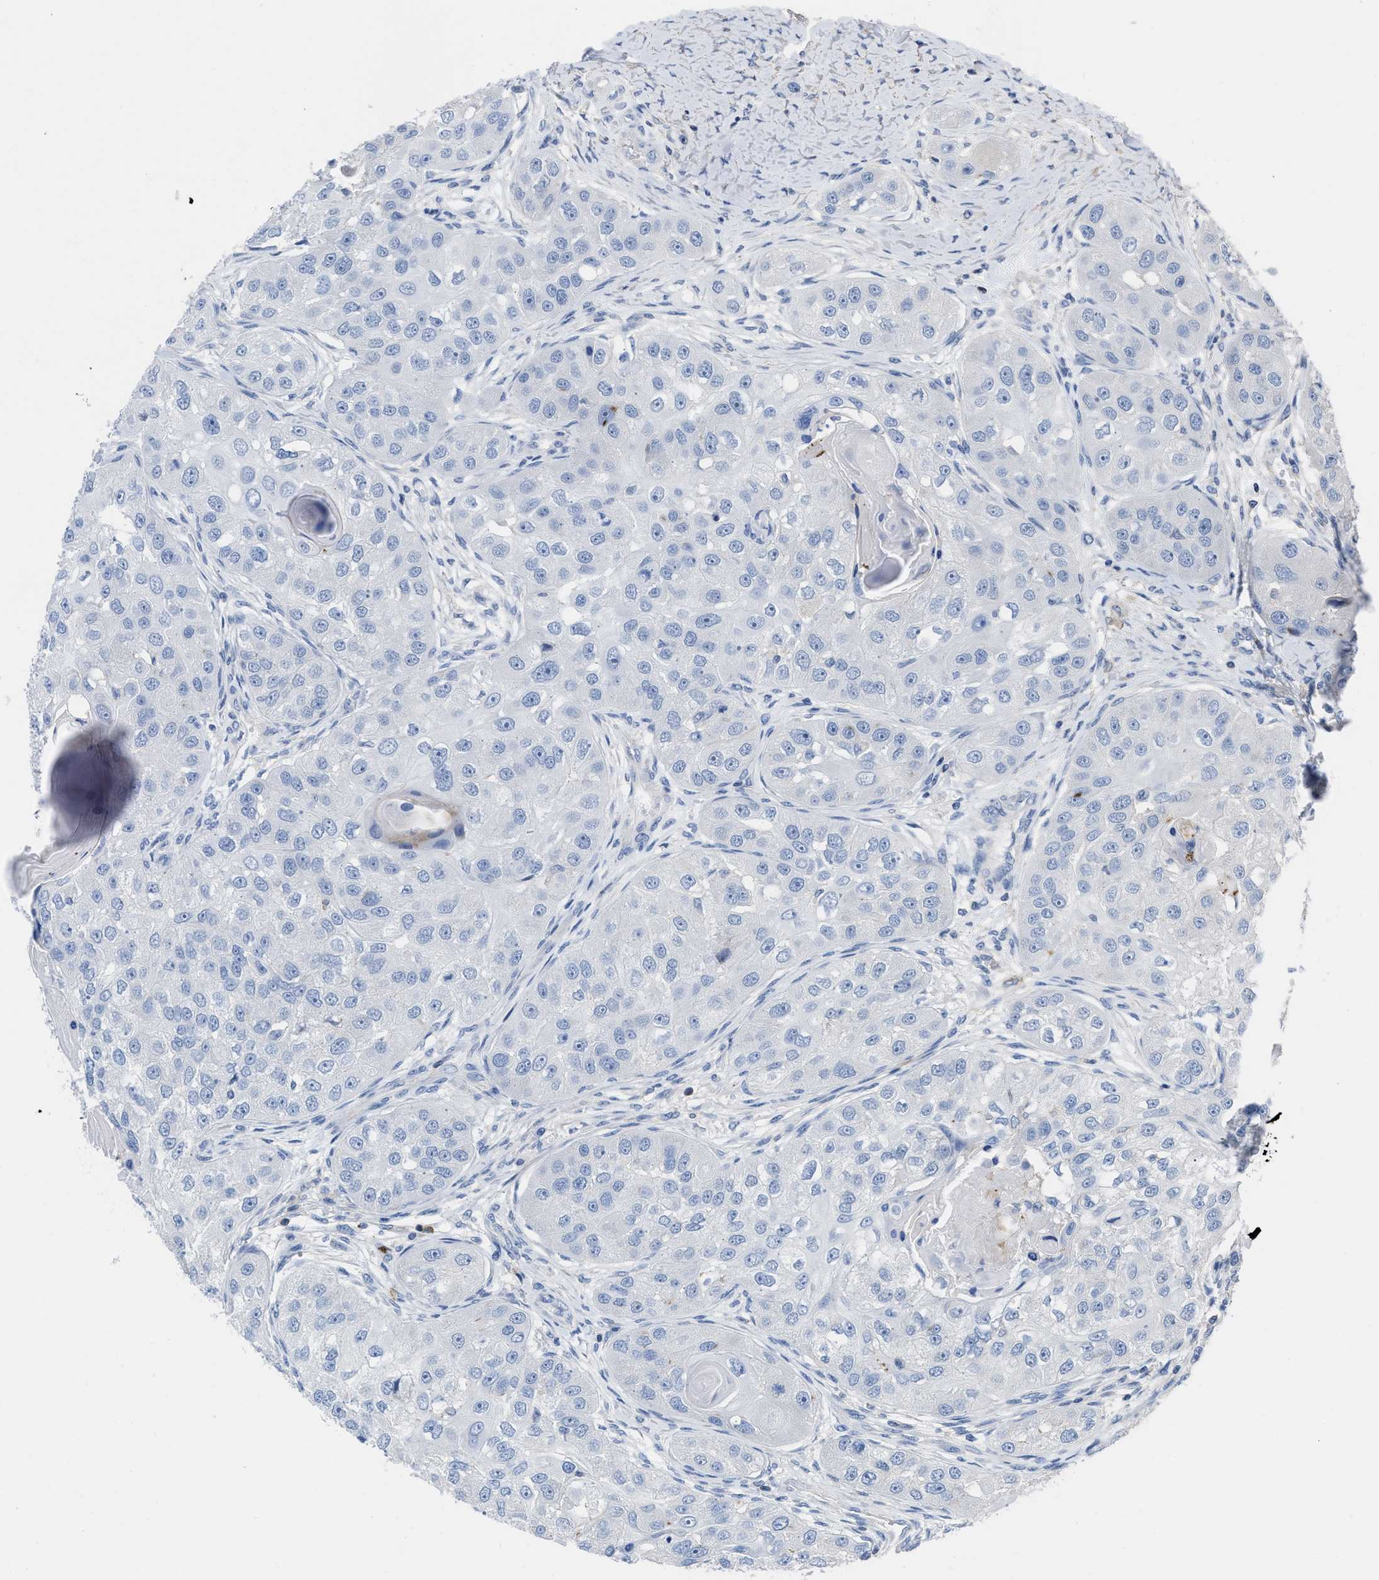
{"staining": {"intensity": "negative", "quantity": "none", "location": "none"}, "tissue": "head and neck cancer", "cell_type": "Tumor cells", "image_type": "cancer", "snomed": [{"axis": "morphology", "description": "Normal tissue, NOS"}, {"axis": "morphology", "description": "Squamous cell carcinoma, NOS"}, {"axis": "topography", "description": "Skeletal muscle"}, {"axis": "topography", "description": "Head-Neck"}], "caption": "Photomicrograph shows no protein staining in tumor cells of head and neck cancer tissue.", "gene": "PRMT2", "patient": {"sex": "male", "age": 51}}